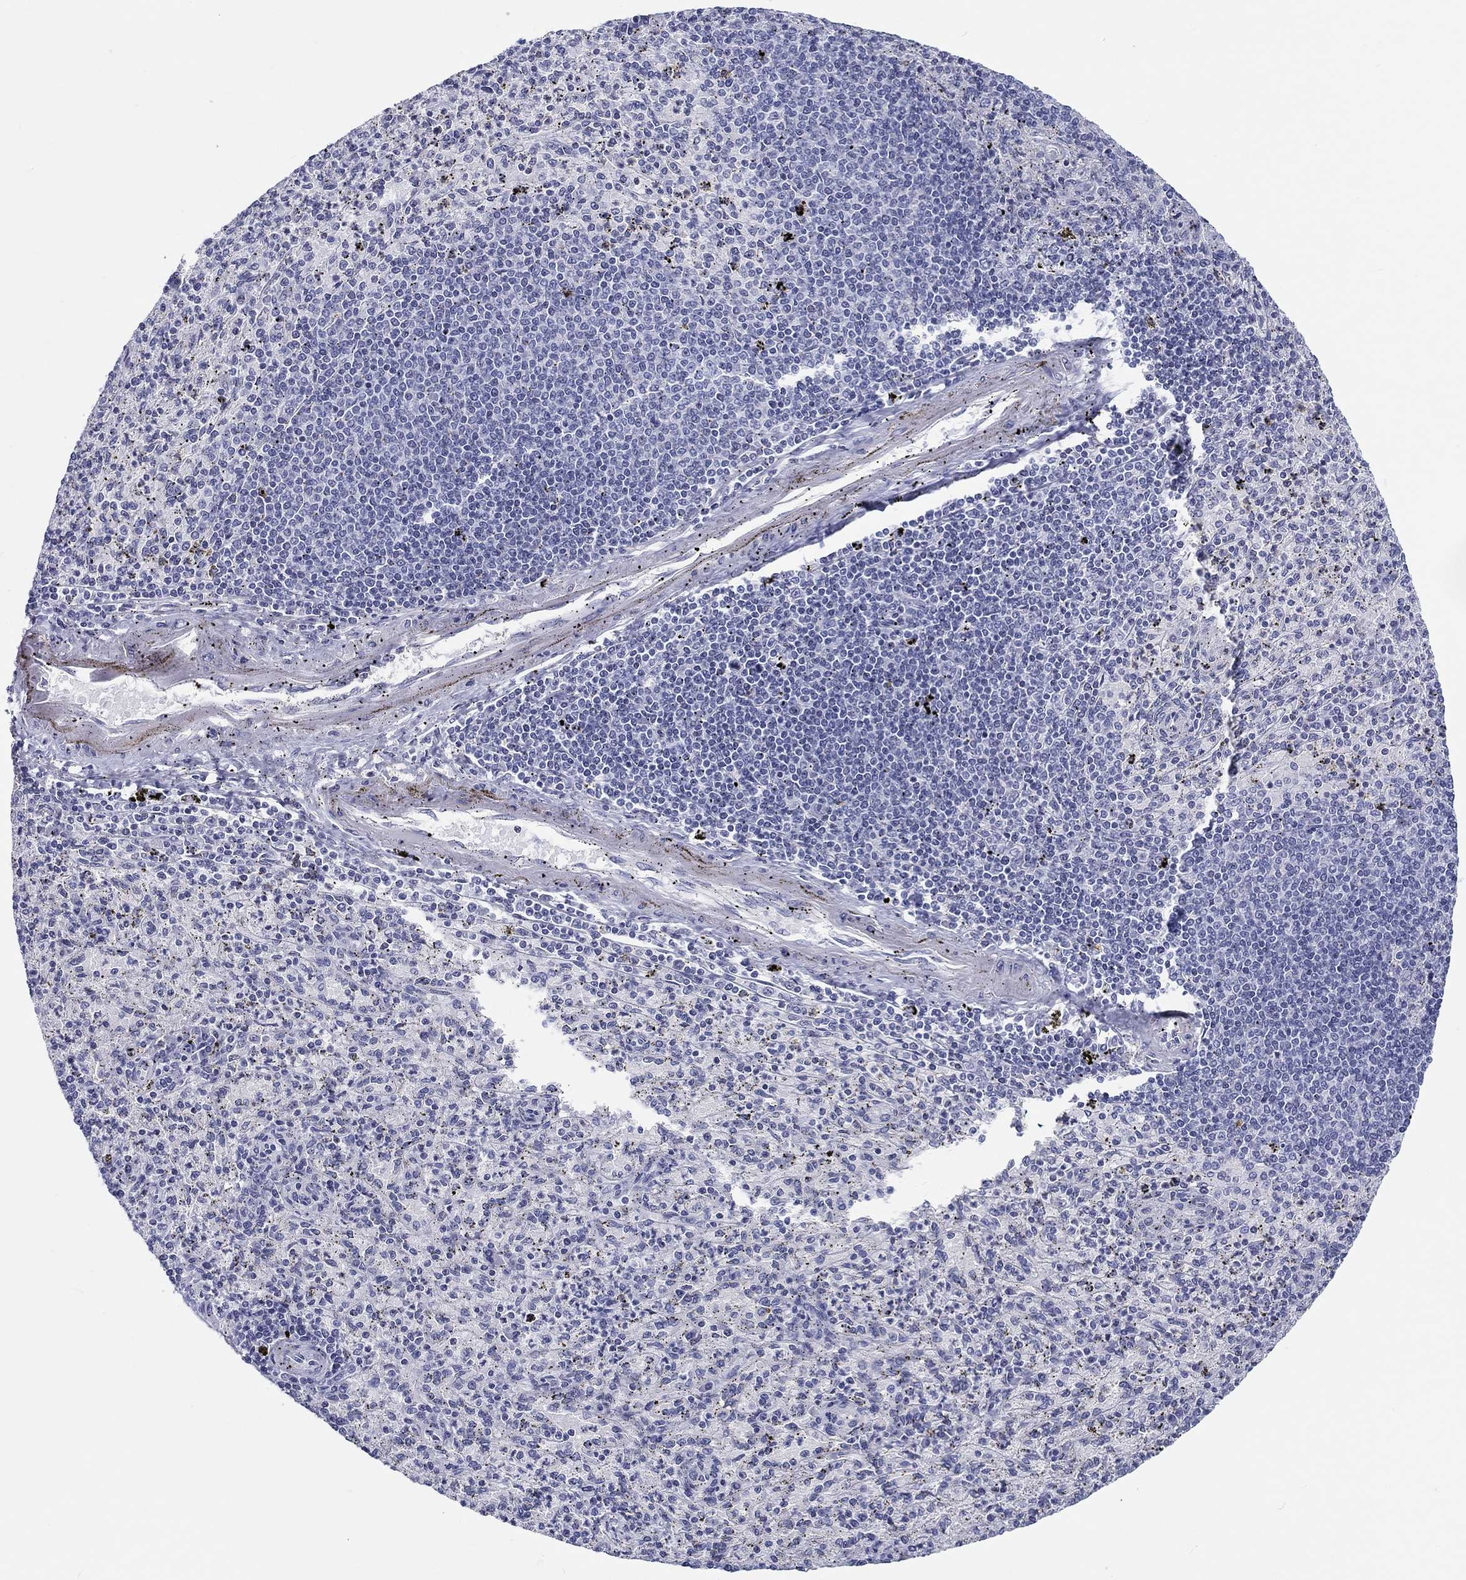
{"staining": {"intensity": "weak", "quantity": "<25%", "location": "cytoplasmic/membranous"}, "tissue": "spleen", "cell_type": "Cells in red pulp", "image_type": "normal", "snomed": [{"axis": "morphology", "description": "Normal tissue, NOS"}, {"axis": "topography", "description": "Spleen"}], "caption": "IHC histopathology image of normal spleen stained for a protein (brown), which demonstrates no expression in cells in red pulp. (Brightfield microscopy of DAB immunohistochemistry (IHC) at high magnification).", "gene": "H1", "patient": {"sex": "male", "age": 60}}